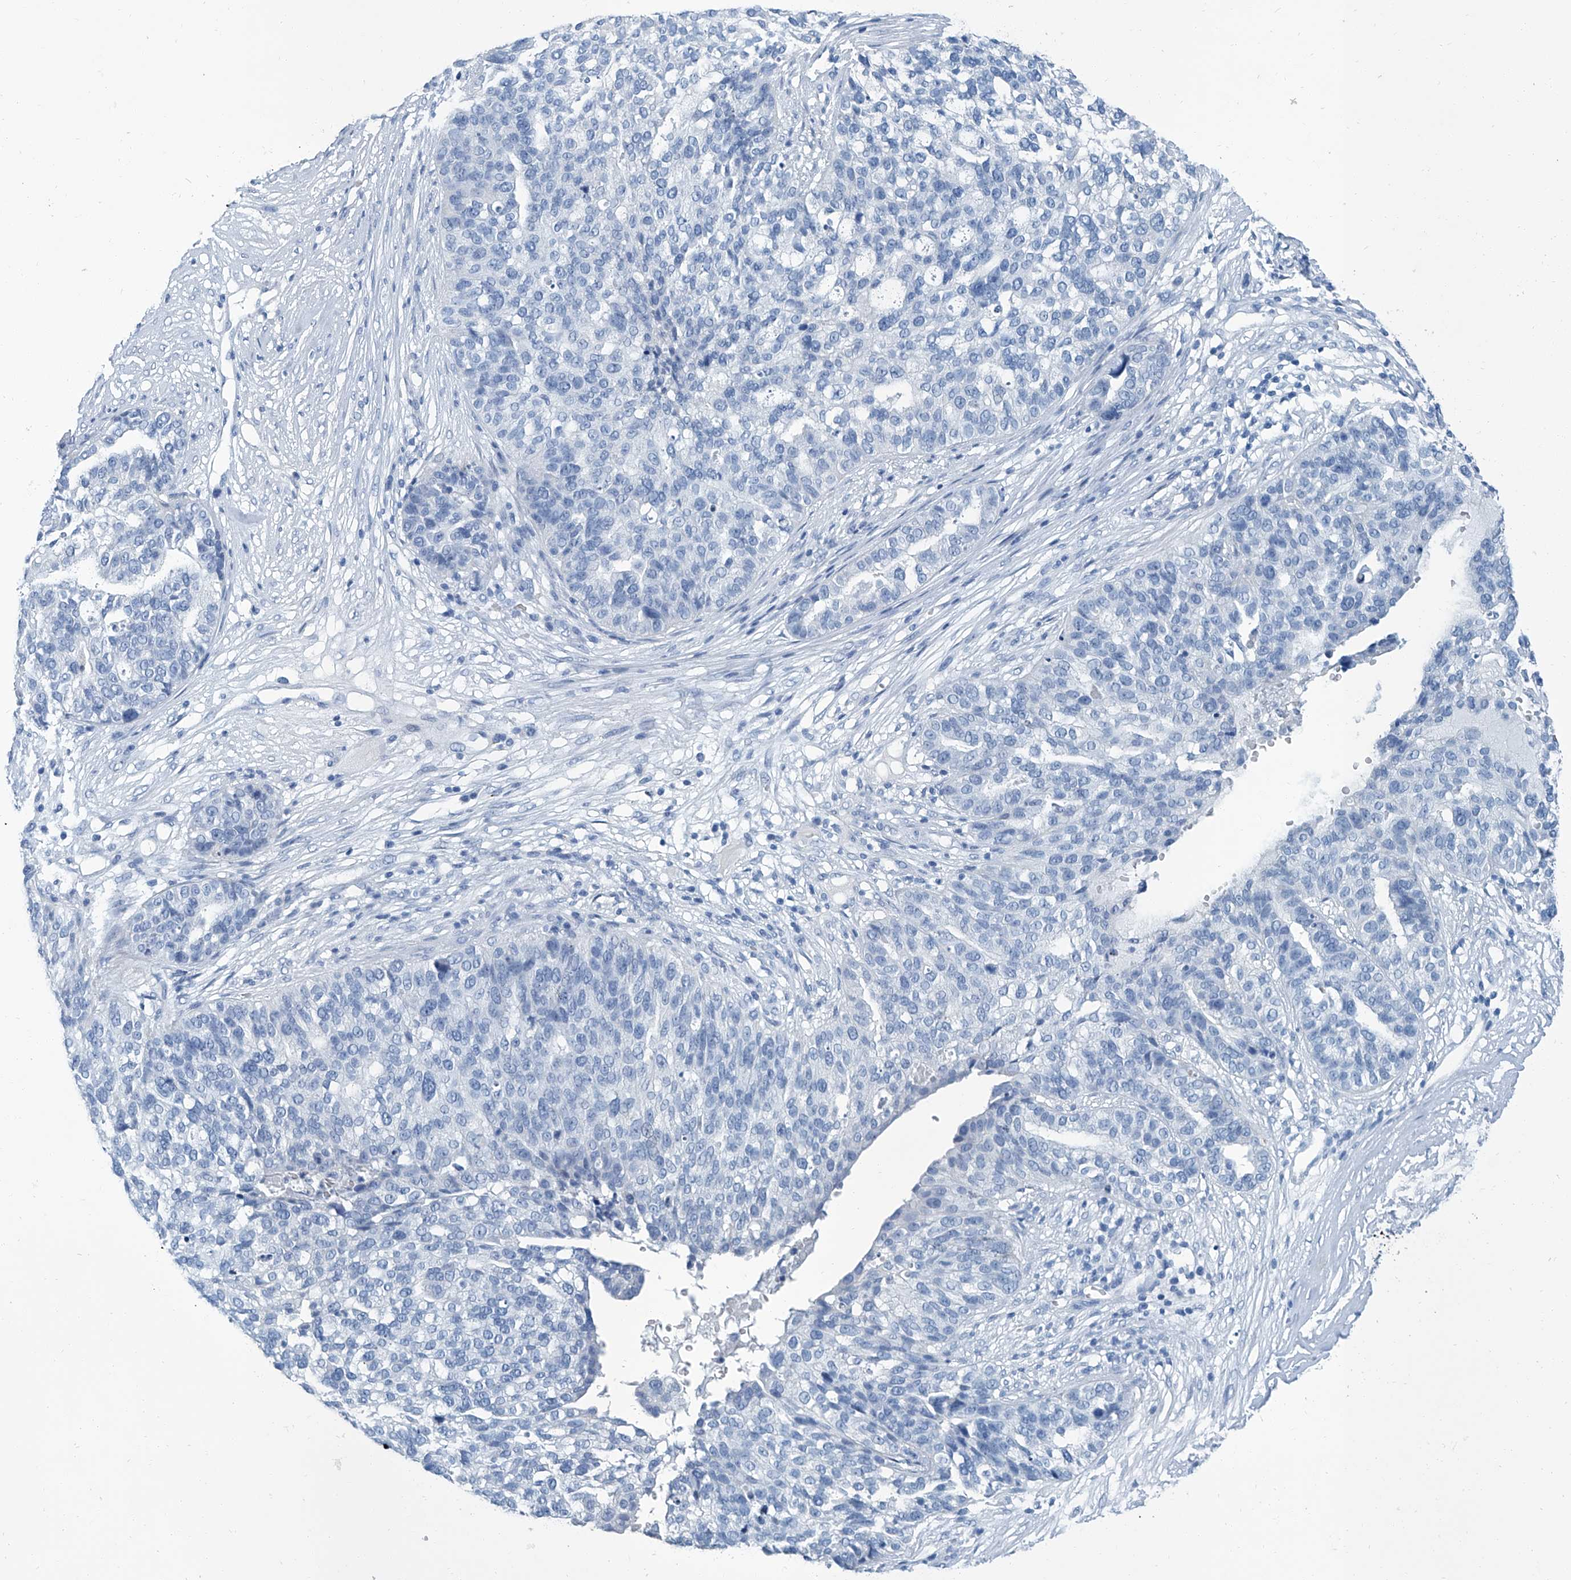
{"staining": {"intensity": "negative", "quantity": "none", "location": "none"}, "tissue": "ovarian cancer", "cell_type": "Tumor cells", "image_type": "cancer", "snomed": [{"axis": "morphology", "description": "Cystadenocarcinoma, serous, NOS"}, {"axis": "topography", "description": "Ovary"}], "caption": "Micrograph shows no protein expression in tumor cells of ovarian cancer tissue.", "gene": "CYP2A7", "patient": {"sex": "female", "age": 59}}